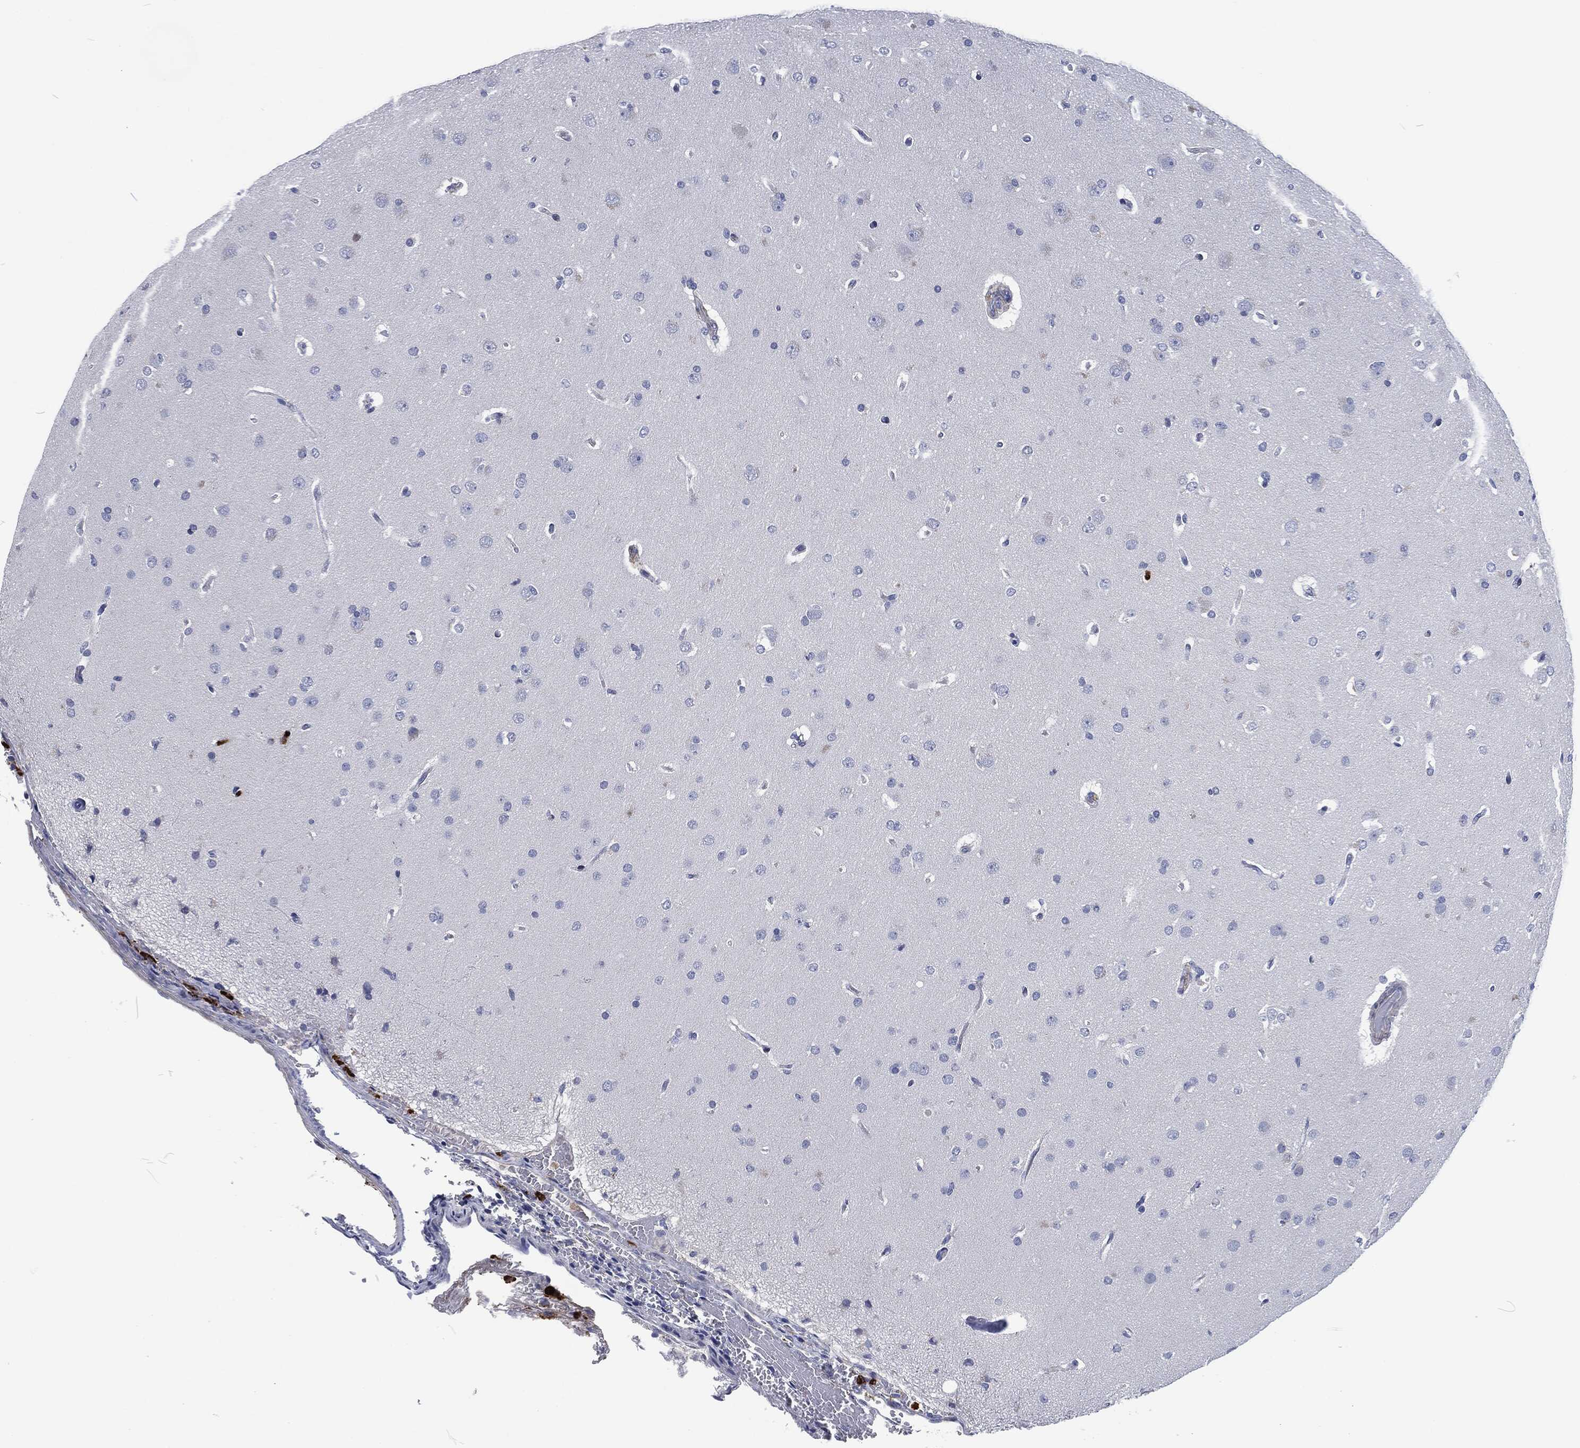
{"staining": {"intensity": "negative", "quantity": "none", "location": "none"}, "tissue": "glioma", "cell_type": "Tumor cells", "image_type": "cancer", "snomed": [{"axis": "morphology", "description": "Glioma, malignant, NOS"}, {"axis": "topography", "description": "Cerebral cortex"}], "caption": "Immunohistochemistry (IHC) photomicrograph of glioma (malignant) stained for a protein (brown), which shows no expression in tumor cells.", "gene": "MPO", "patient": {"sex": "male", "age": 58}}